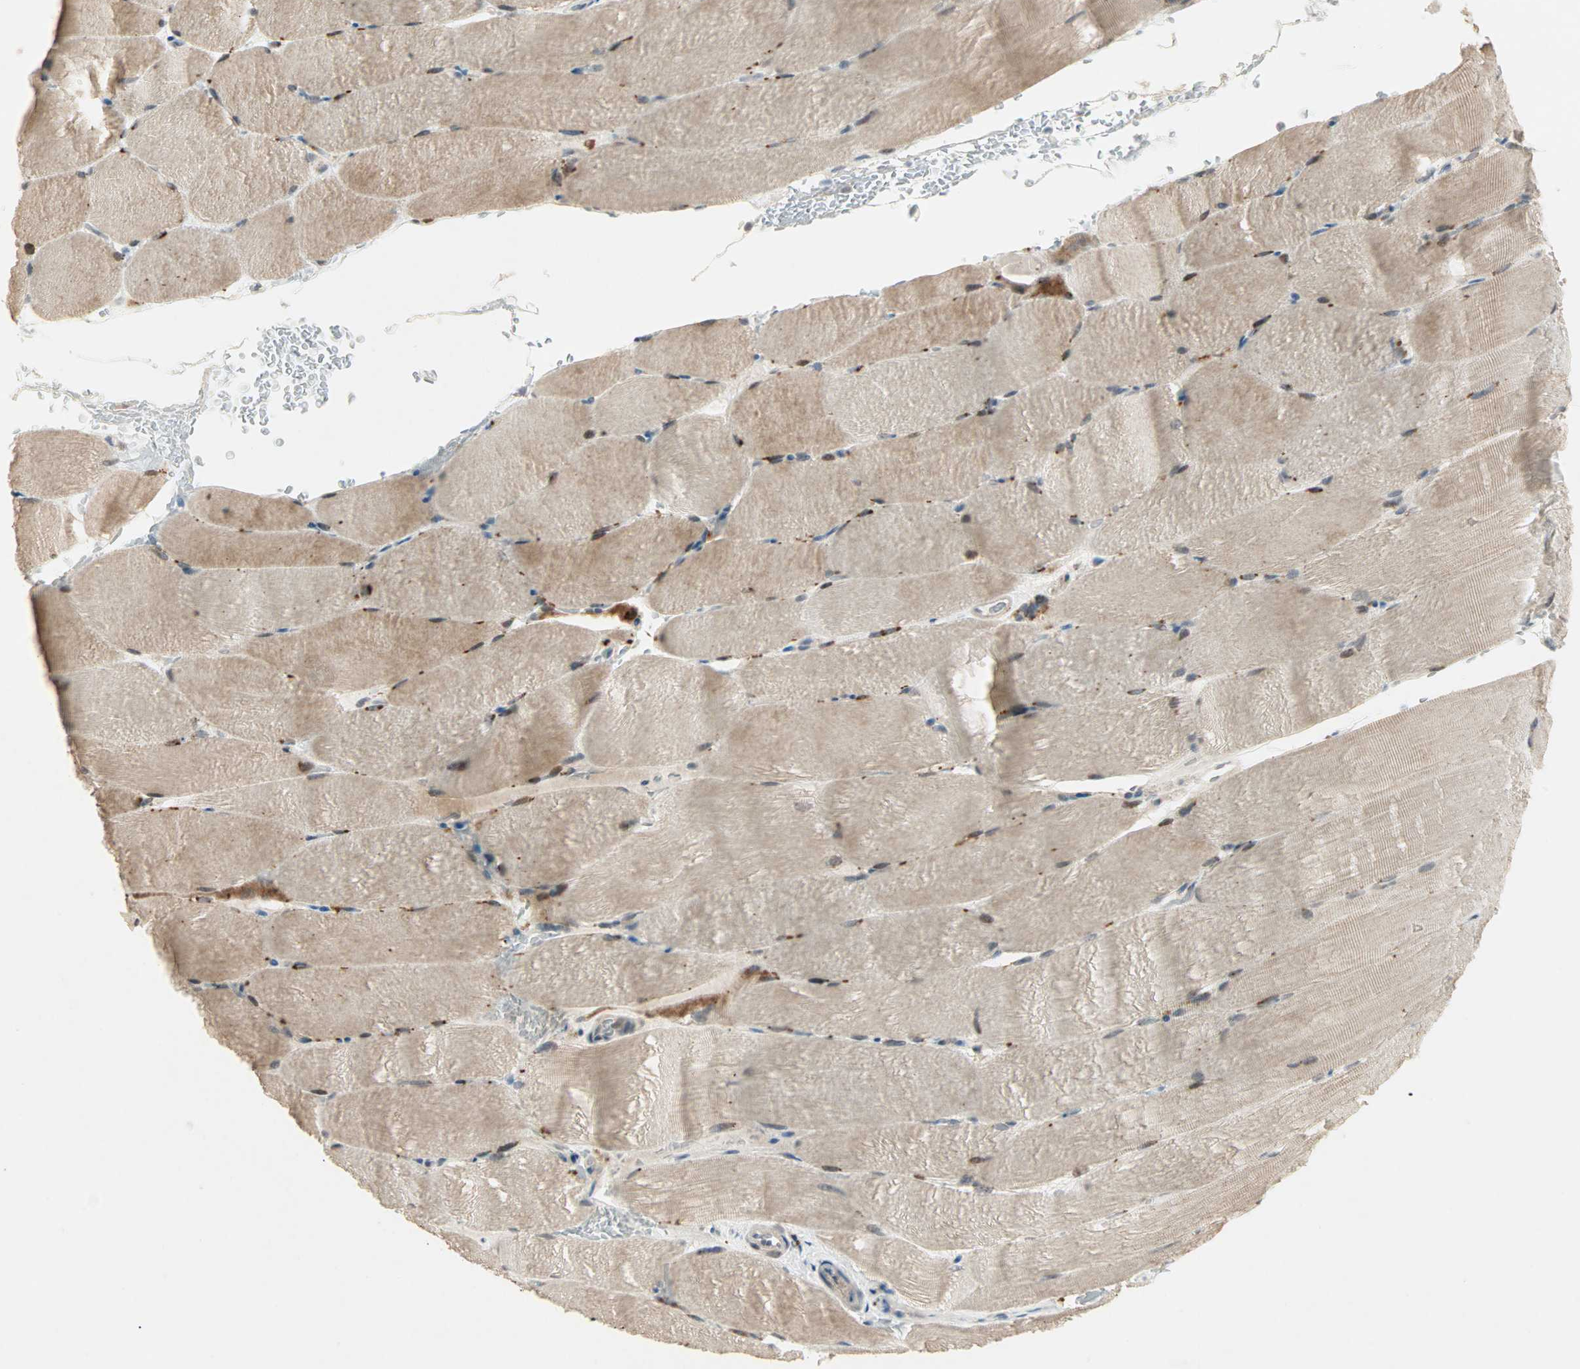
{"staining": {"intensity": "weak", "quantity": ">75%", "location": "cytoplasmic/membranous"}, "tissue": "skeletal muscle", "cell_type": "Myocytes", "image_type": "normal", "snomed": [{"axis": "morphology", "description": "Normal tissue, NOS"}, {"axis": "topography", "description": "Skeletal muscle"}, {"axis": "topography", "description": "Parathyroid gland"}], "caption": "Skeletal muscle stained for a protein (brown) demonstrates weak cytoplasmic/membranous positive expression in approximately >75% of myocytes.", "gene": "RTL6", "patient": {"sex": "female", "age": 37}}